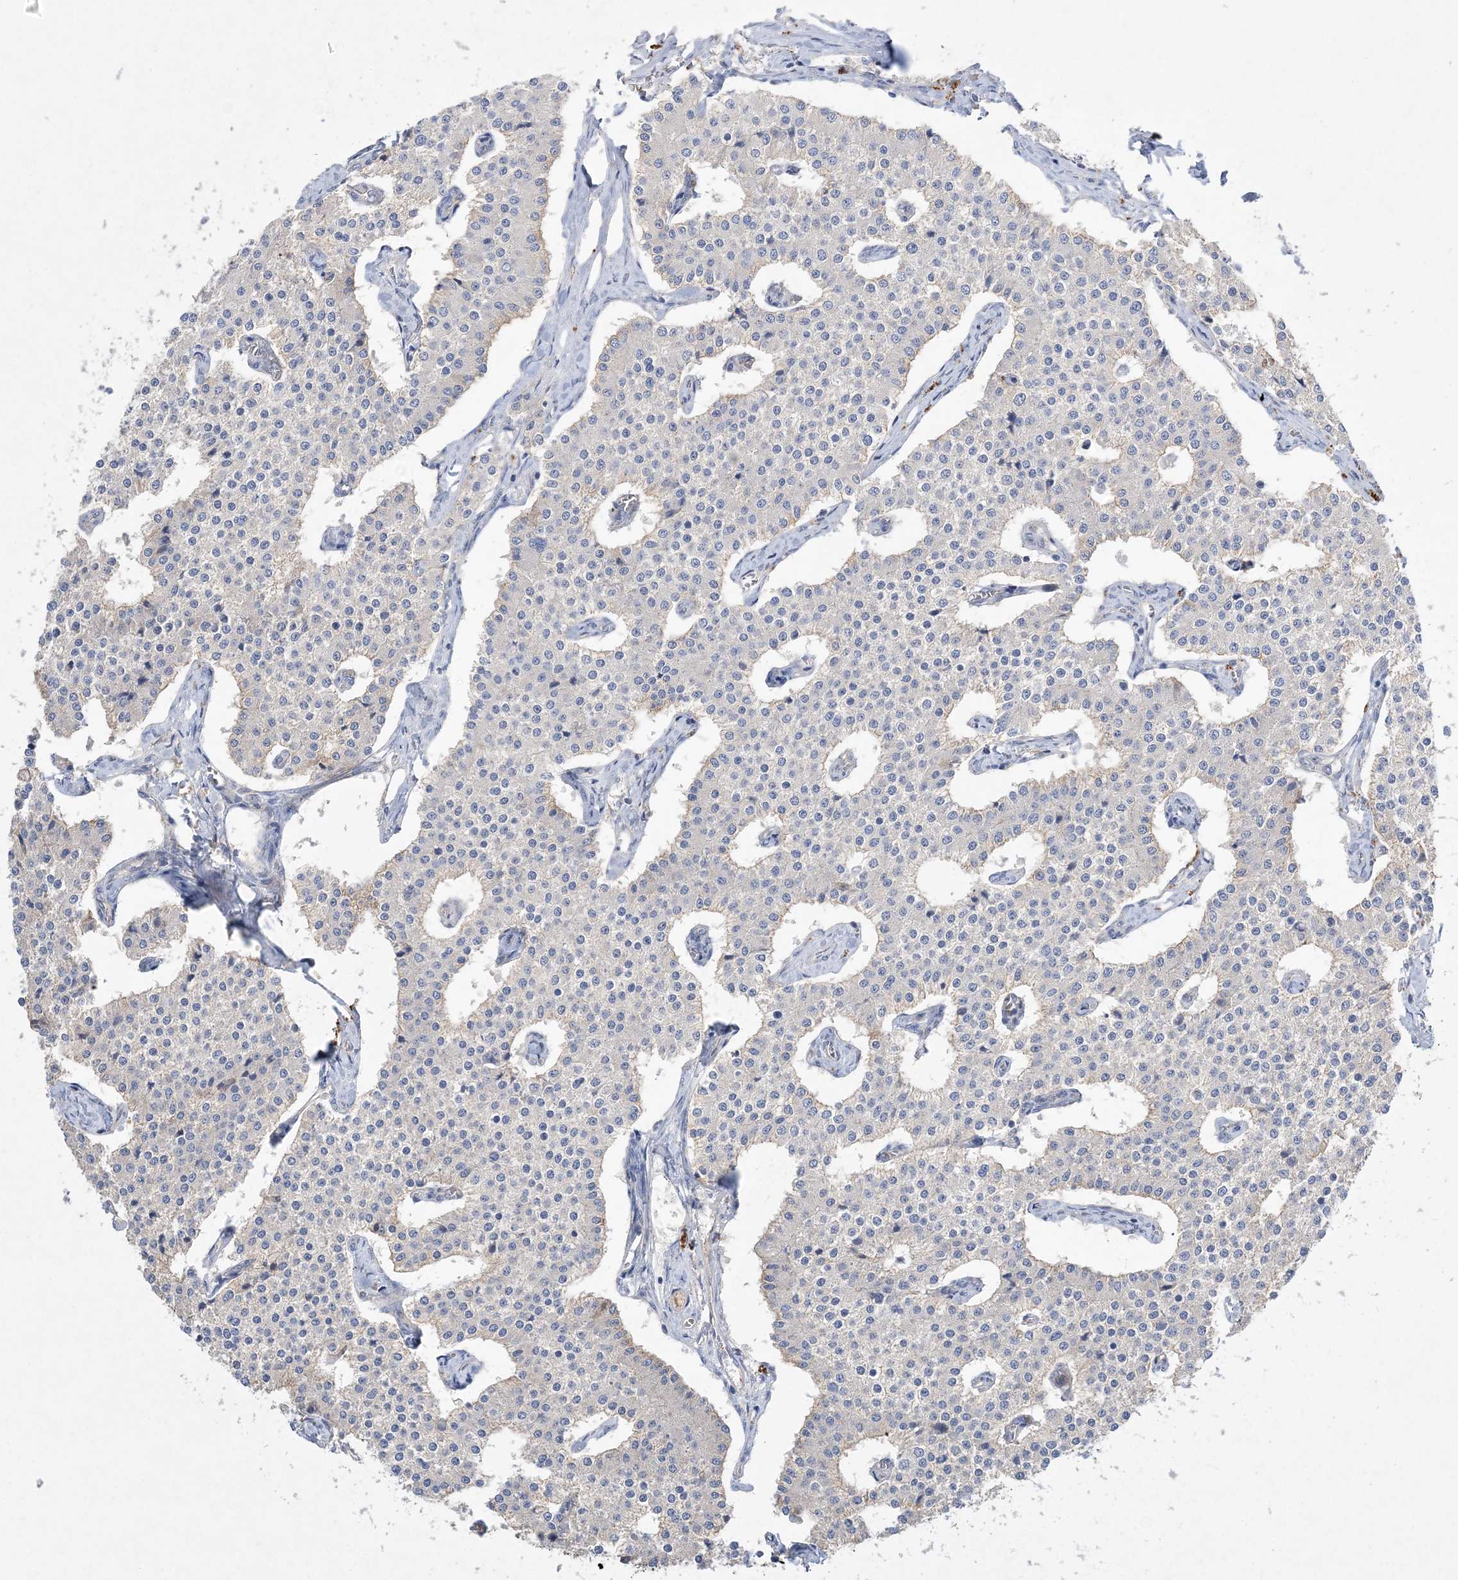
{"staining": {"intensity": "negative", "quantity": "none", "location": "none"}, "tissue": "carcinoid", "cell_type": "Tumor cells", "image_type": "cancer", "snomed": [{"axis": "morphology", "description": "Carcinoid, malignant, NOS"}, {"axis": "topography", "description": "Colon"}], "caption": "High power microscopy photomicrograph of an immunohistochemistry (IHC) micrograph of carcinoid, revealing no significant staining in tumor cells.", "gene": "ADCK2", "patient": {"sex": "female", "age": 52}}